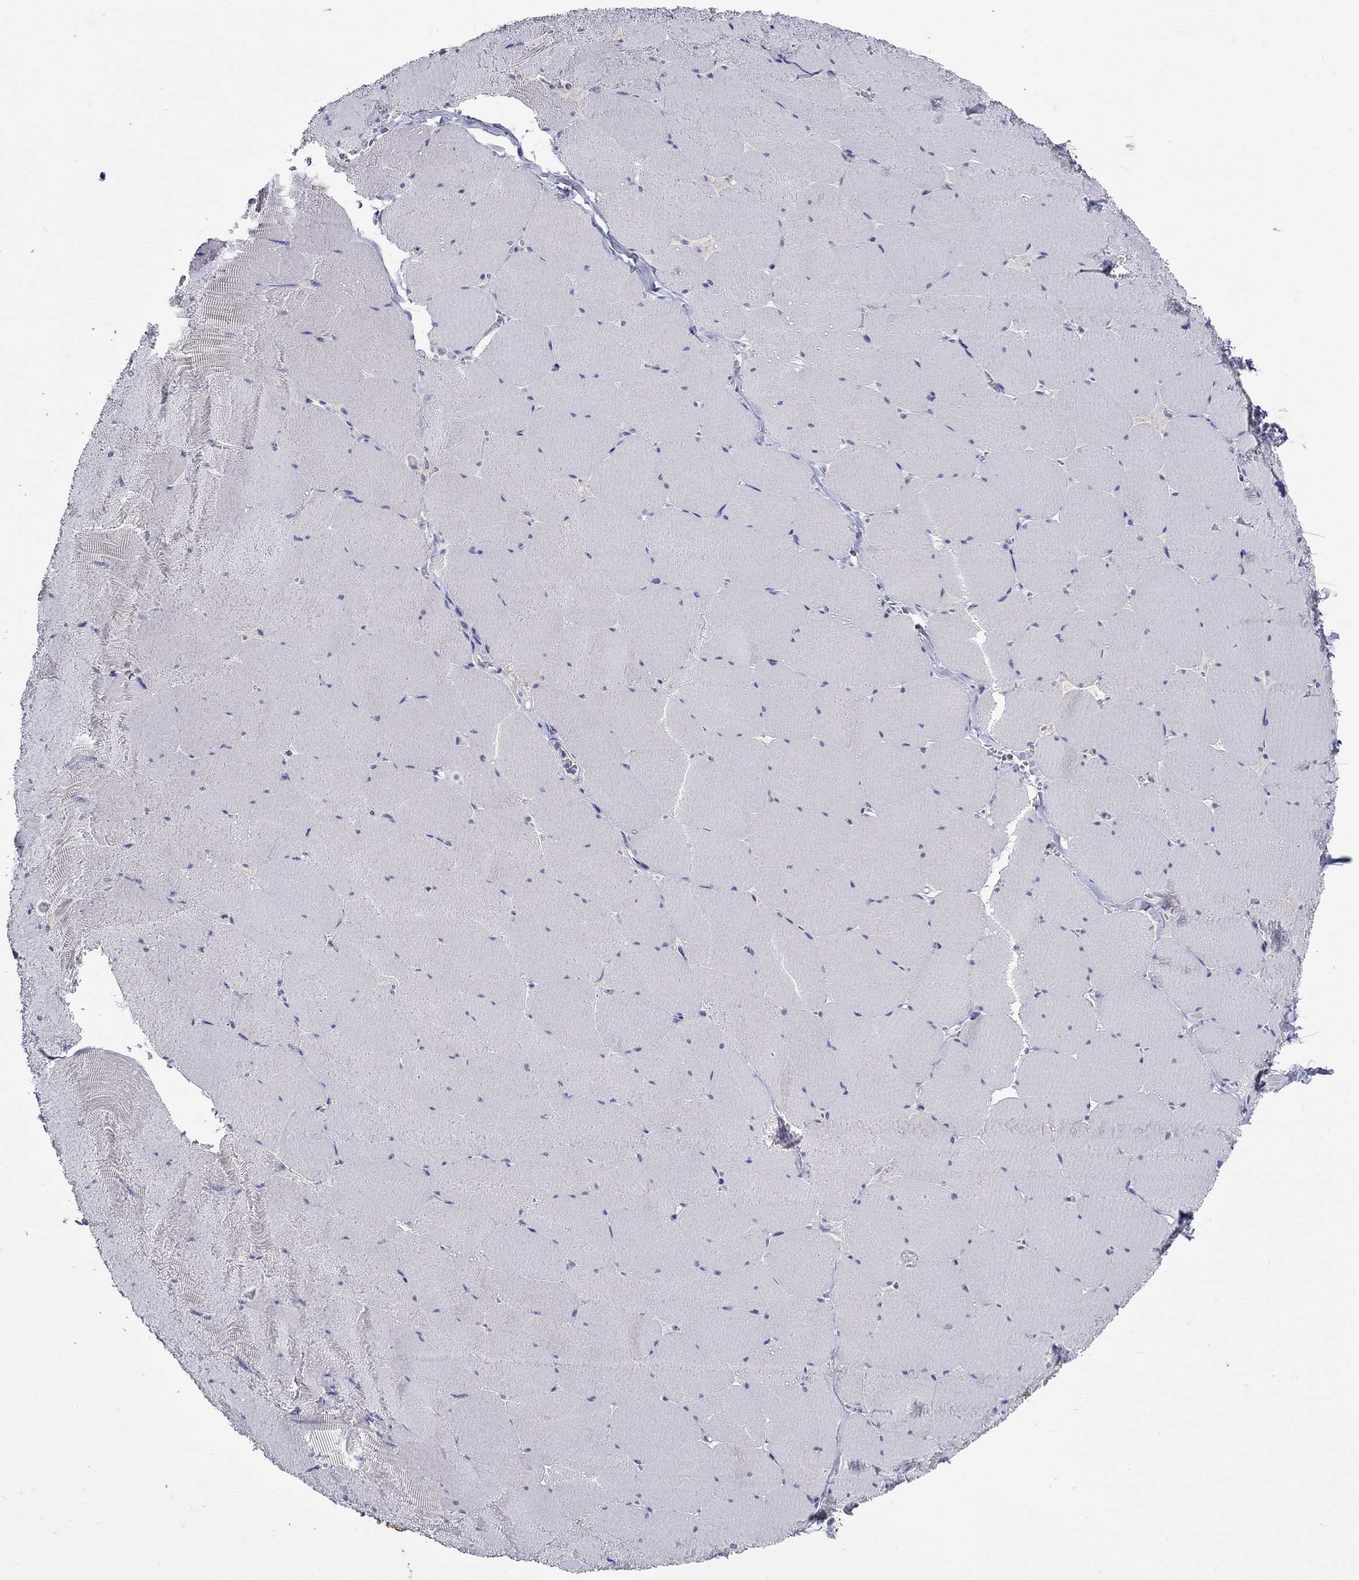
{"staining": {"intensity": "negative", "quantity": "none", "location": "none"}, "tissue": "skeletal muscle", "cell_type": "Myocytes", "image_type": "normal", "snomed": [{"axis": "morphology", "description": "Normal tissue, NOS"}, {"axis": "morphology", "description": "Malignant melanoma, Metastatic site"}, {"axis": "topography", "description": "Skeletal muscle"}], "caption": "The immunohistochemistry photomicrograph has no significant expression in myocytes of skeletal muscle.", "gene": "SLC30A3", "patient": {"sex": "male", "age": 50}}